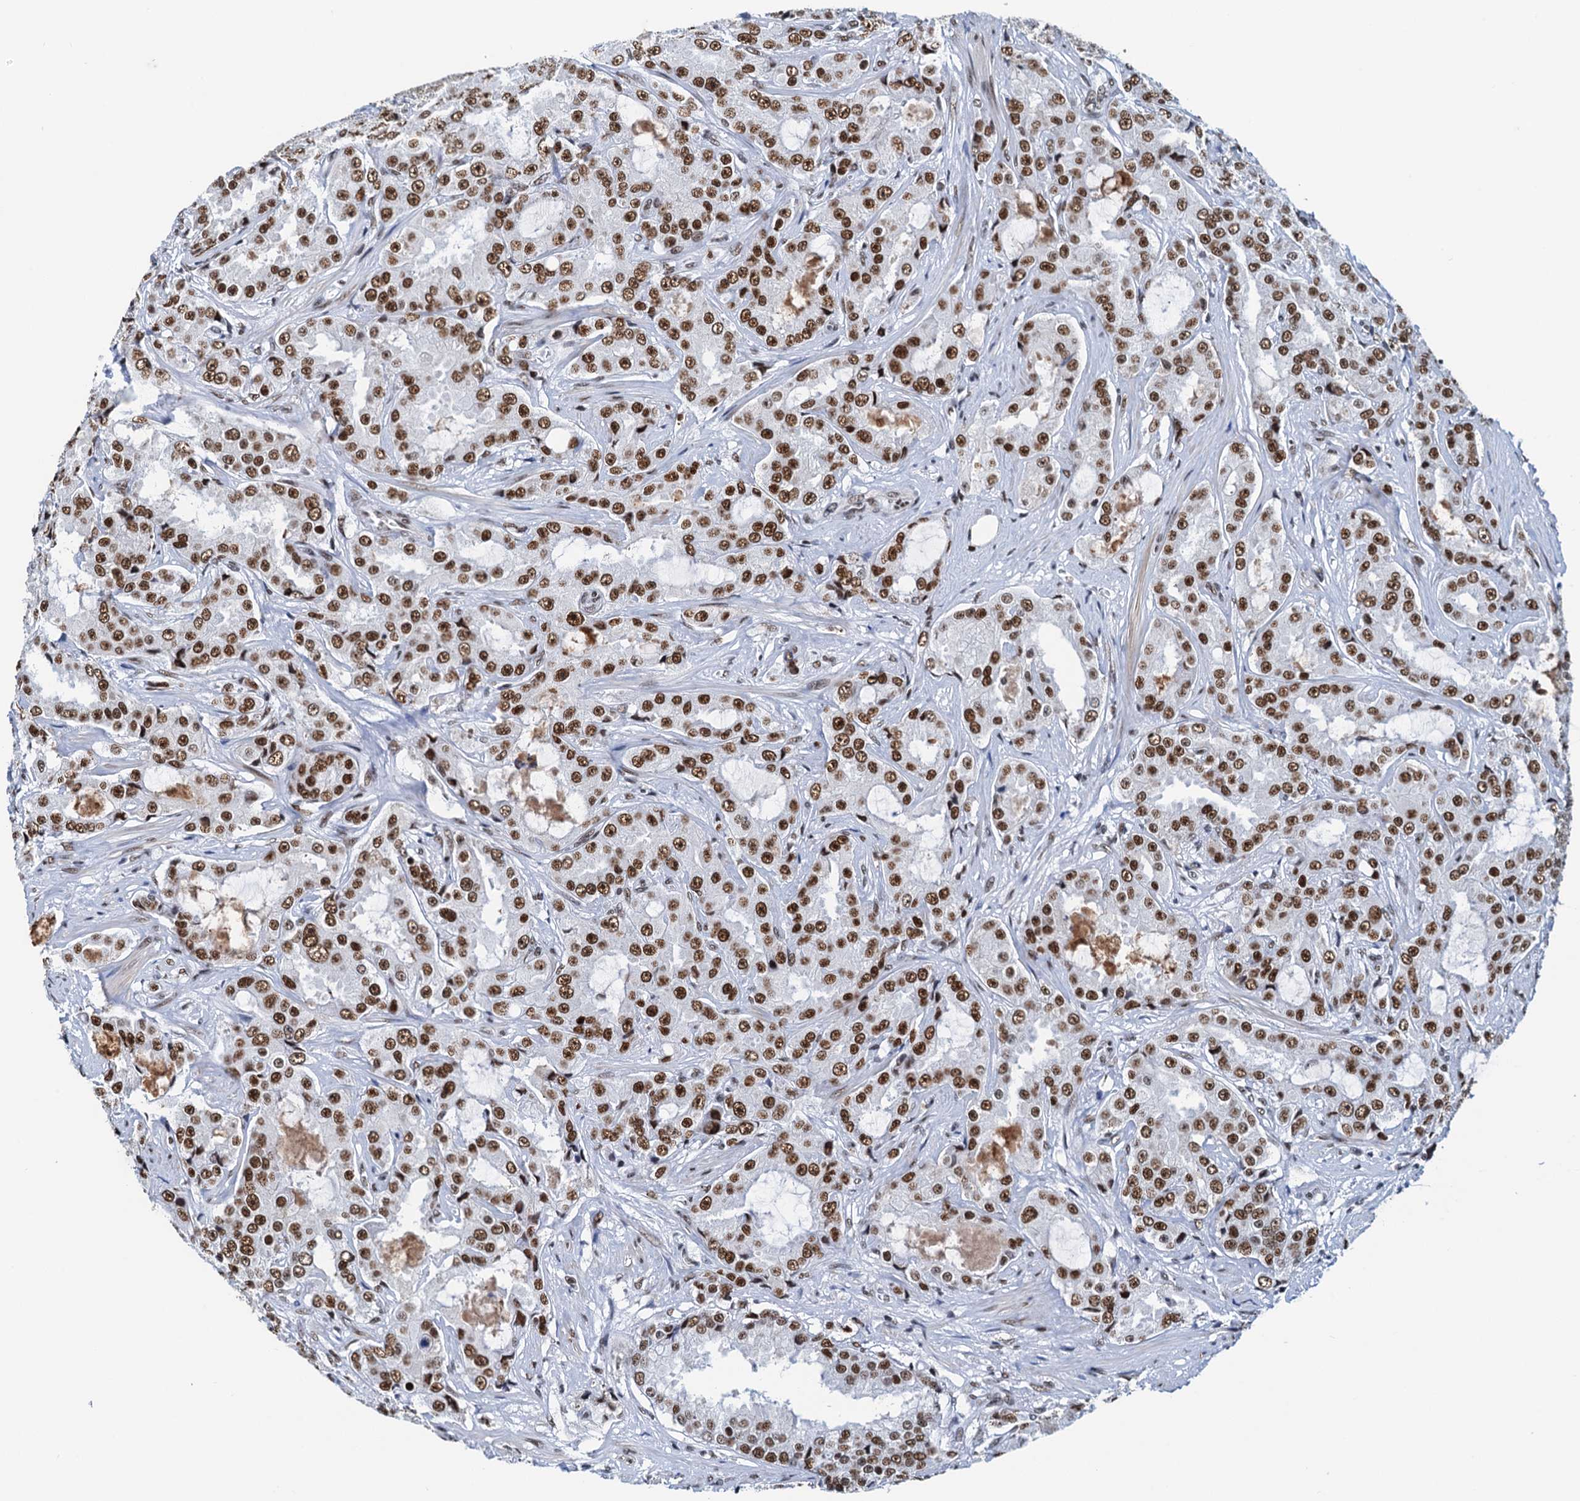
{"staining": {"intensity": "strong", "quantity": ">75%", "location": "nuclear"}, "tissue": "prostate cancer", "cell_type": "Tumor cells", "image_type": "cancer", "snomed": [{"axis": "morphology", "description": "Adenocarcinoma, High grade"}, {"axis": "topography", "description": "Prostate"}], "caption": "Tumor cells show strong nuclear positivity in about >75% of cells in adenocarcinoma (high-grade) (prostate). The protein of interest is stained brown, and the nuclei are stained in blue (DAB IHC with brightfield microscopy, high magnification).", "gene": "SLTM", "patient": {"sex": "male", "age": 73}}